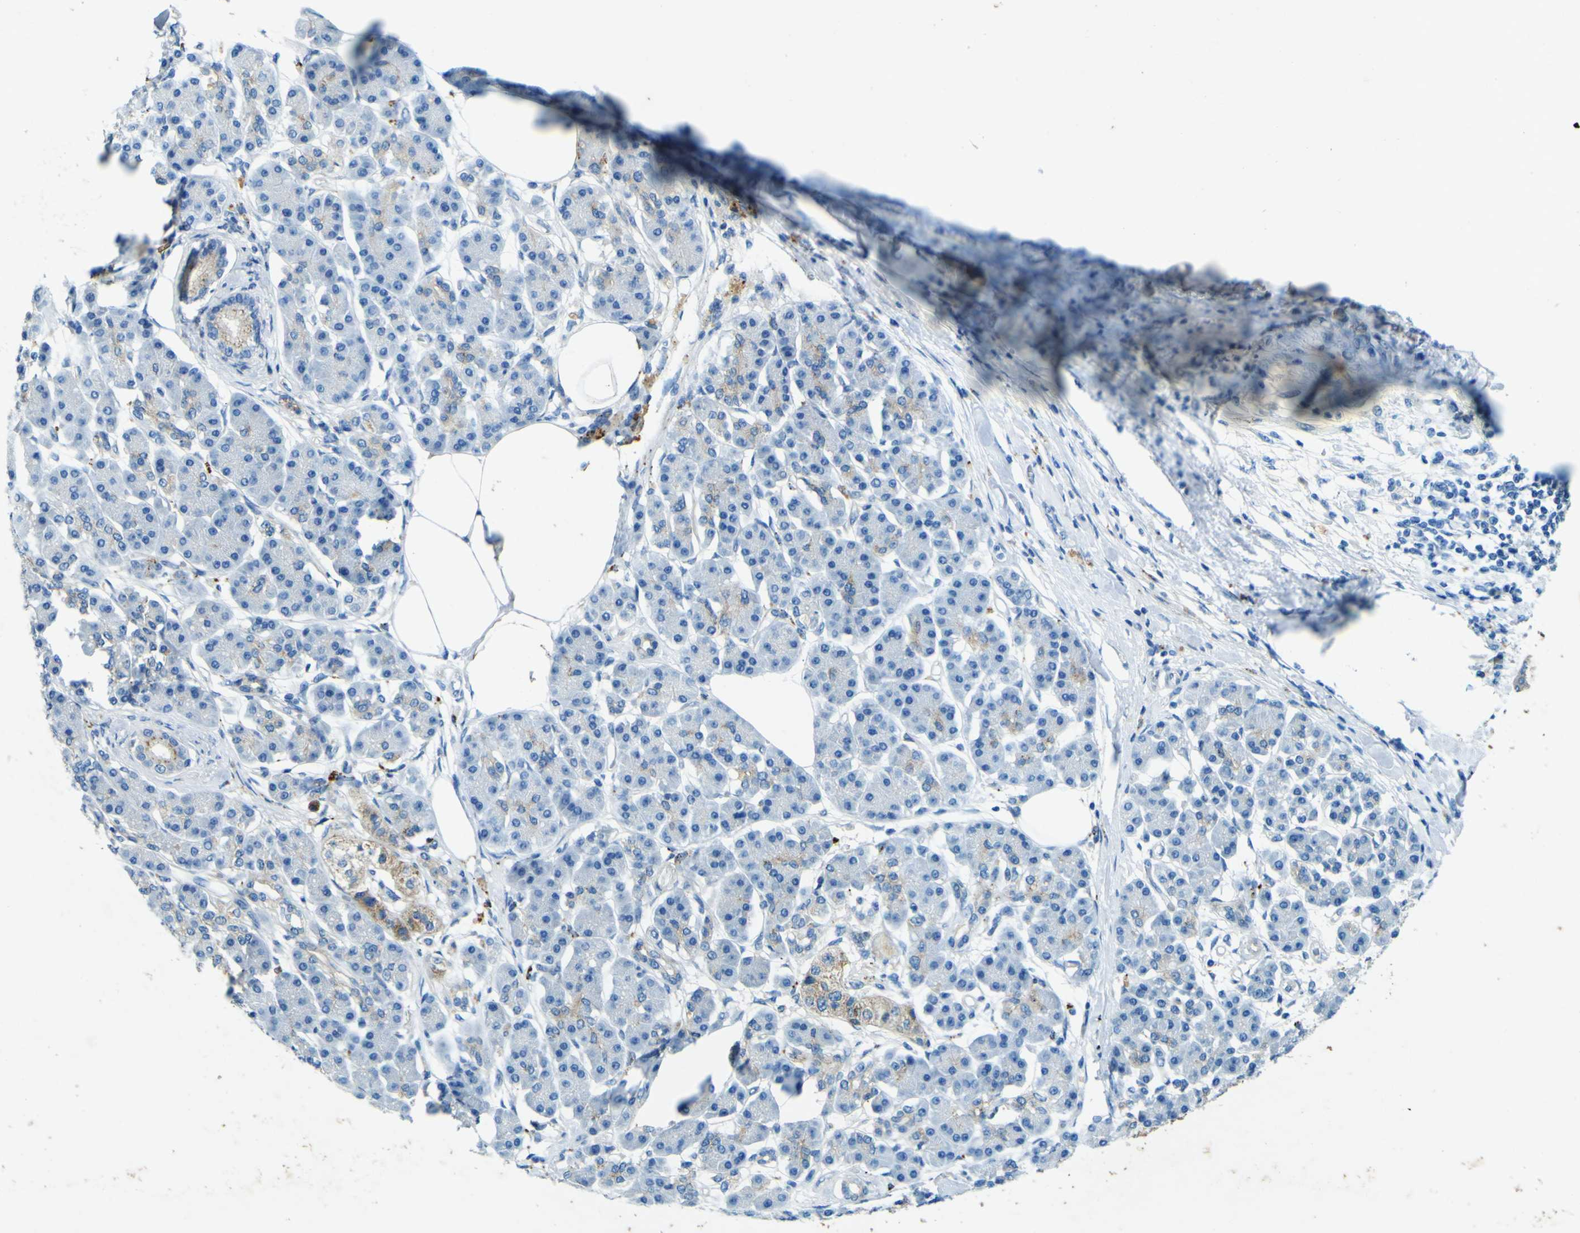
{"staining": {"intensity": "negative", "quantity": "none", "location": "none"}, "tissue": "pancreatic cancer", "cell_type": "Tumor cells", "image_type": "cancer", "snomed": [{"axis": "morphology", "description": "Adenocarcinoma, NOS"}, {"axis": "morphology", "description": "Adenocarcinoma, metastatic, NOS"}, {"axis": "topography", "description": "Lymph node"}, {"axis": "topography", "description": "Pancreas"}, {"axis": "topography", "description": "Duodenum"}], "caption": "Histopathology image shows no protein positivity in tumor cells of pancreatic metastatic adenocarcinoma tissue.", "gene": "PDE9A", "patient": {"sex": "female", "age": 64}}